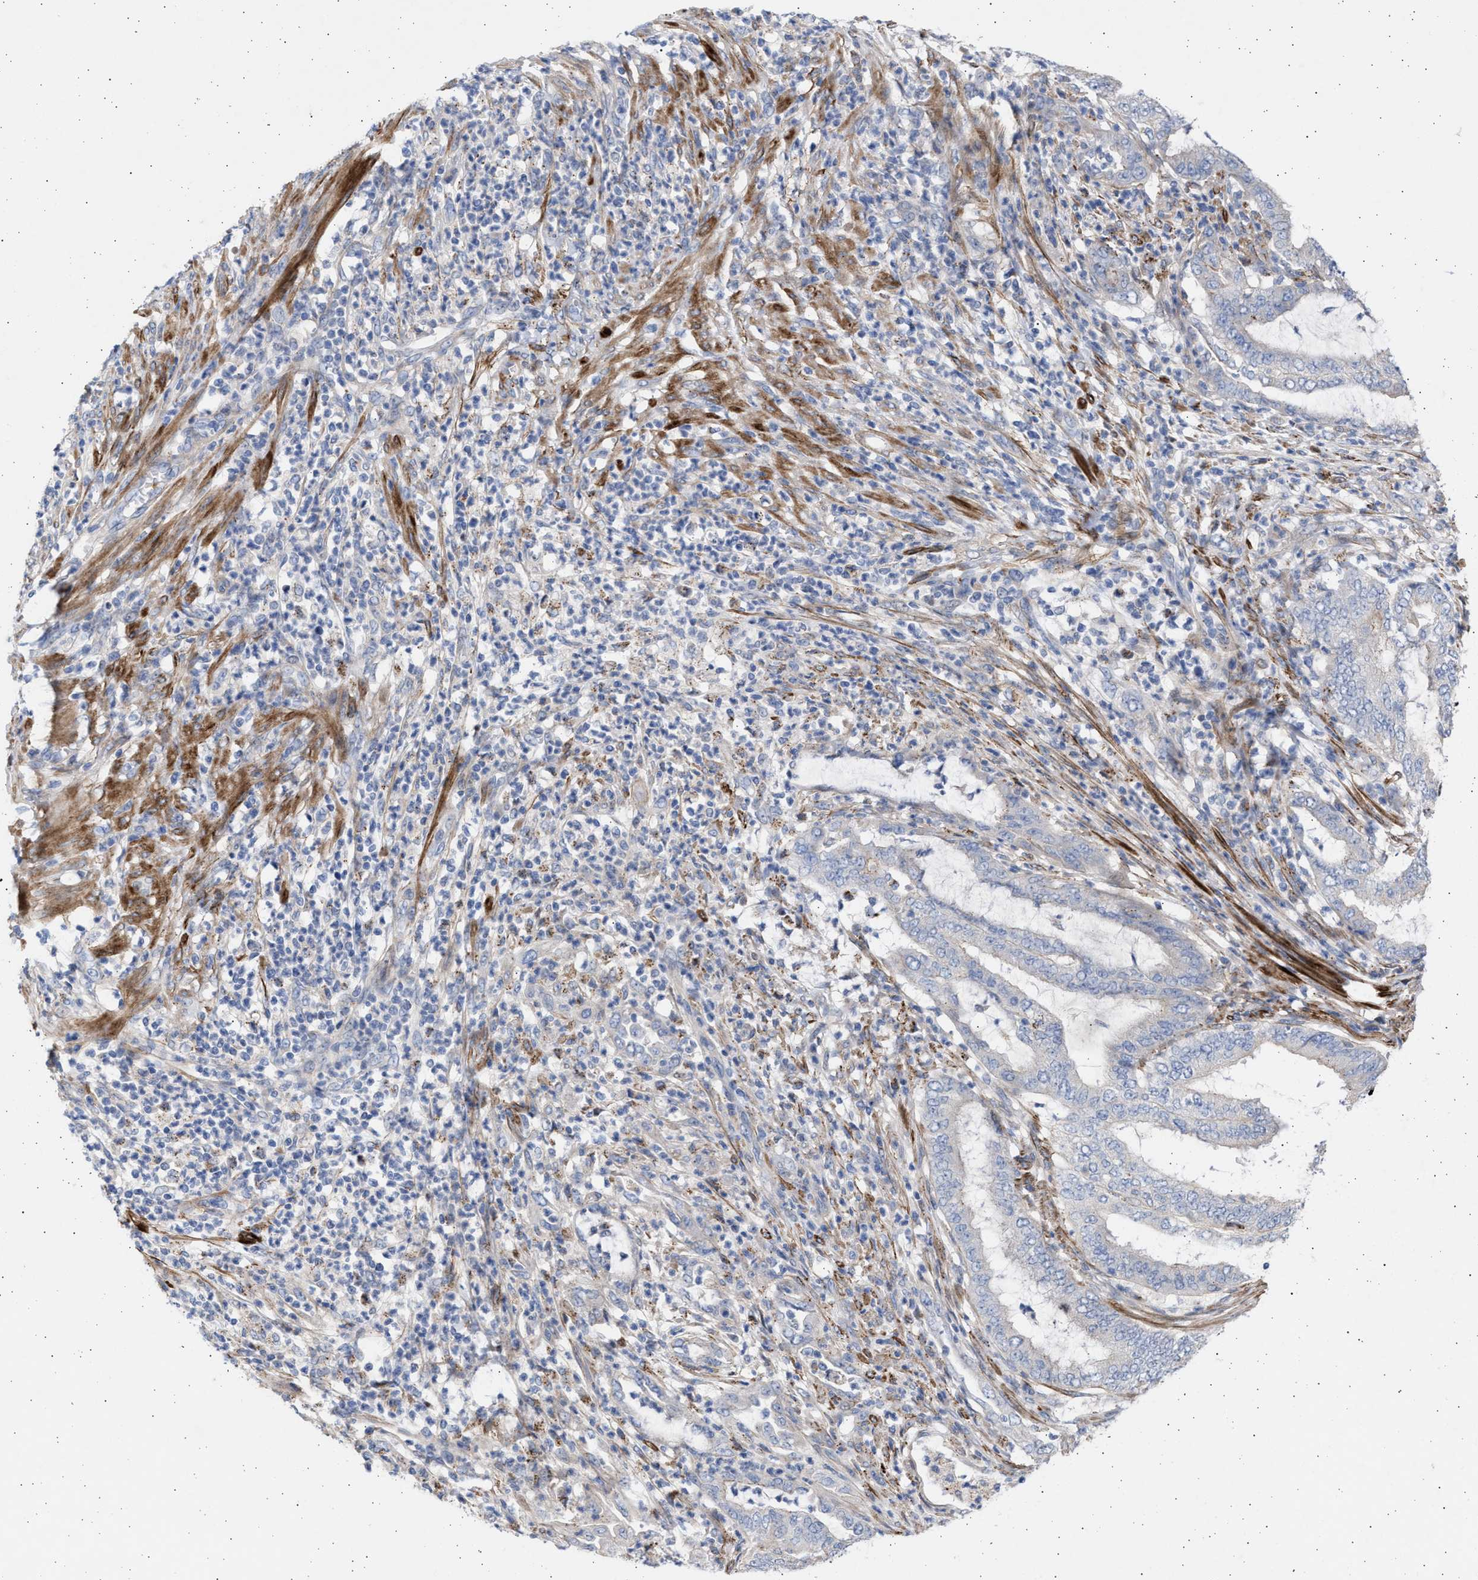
{"staining": {"intensity": "negative", "quantity": "none", "location": "none"}, "tissue": "endometrial cancer", "cell_type": "Tumor cells", "image_type": "cancer", "snomed": [{"axis": "morphology", "description": "Adenocarcinoma, NOS"}, {"axis": "topography", "description": "Endometrium"}], "caption": "A high-resolution histopathology image shows IHC staining of adenocarcinoma (endometrial), which reveals no significant positivity in tumor cells.", "gene": "NBR1", "patient": {"sex": "female", "age": 51}}